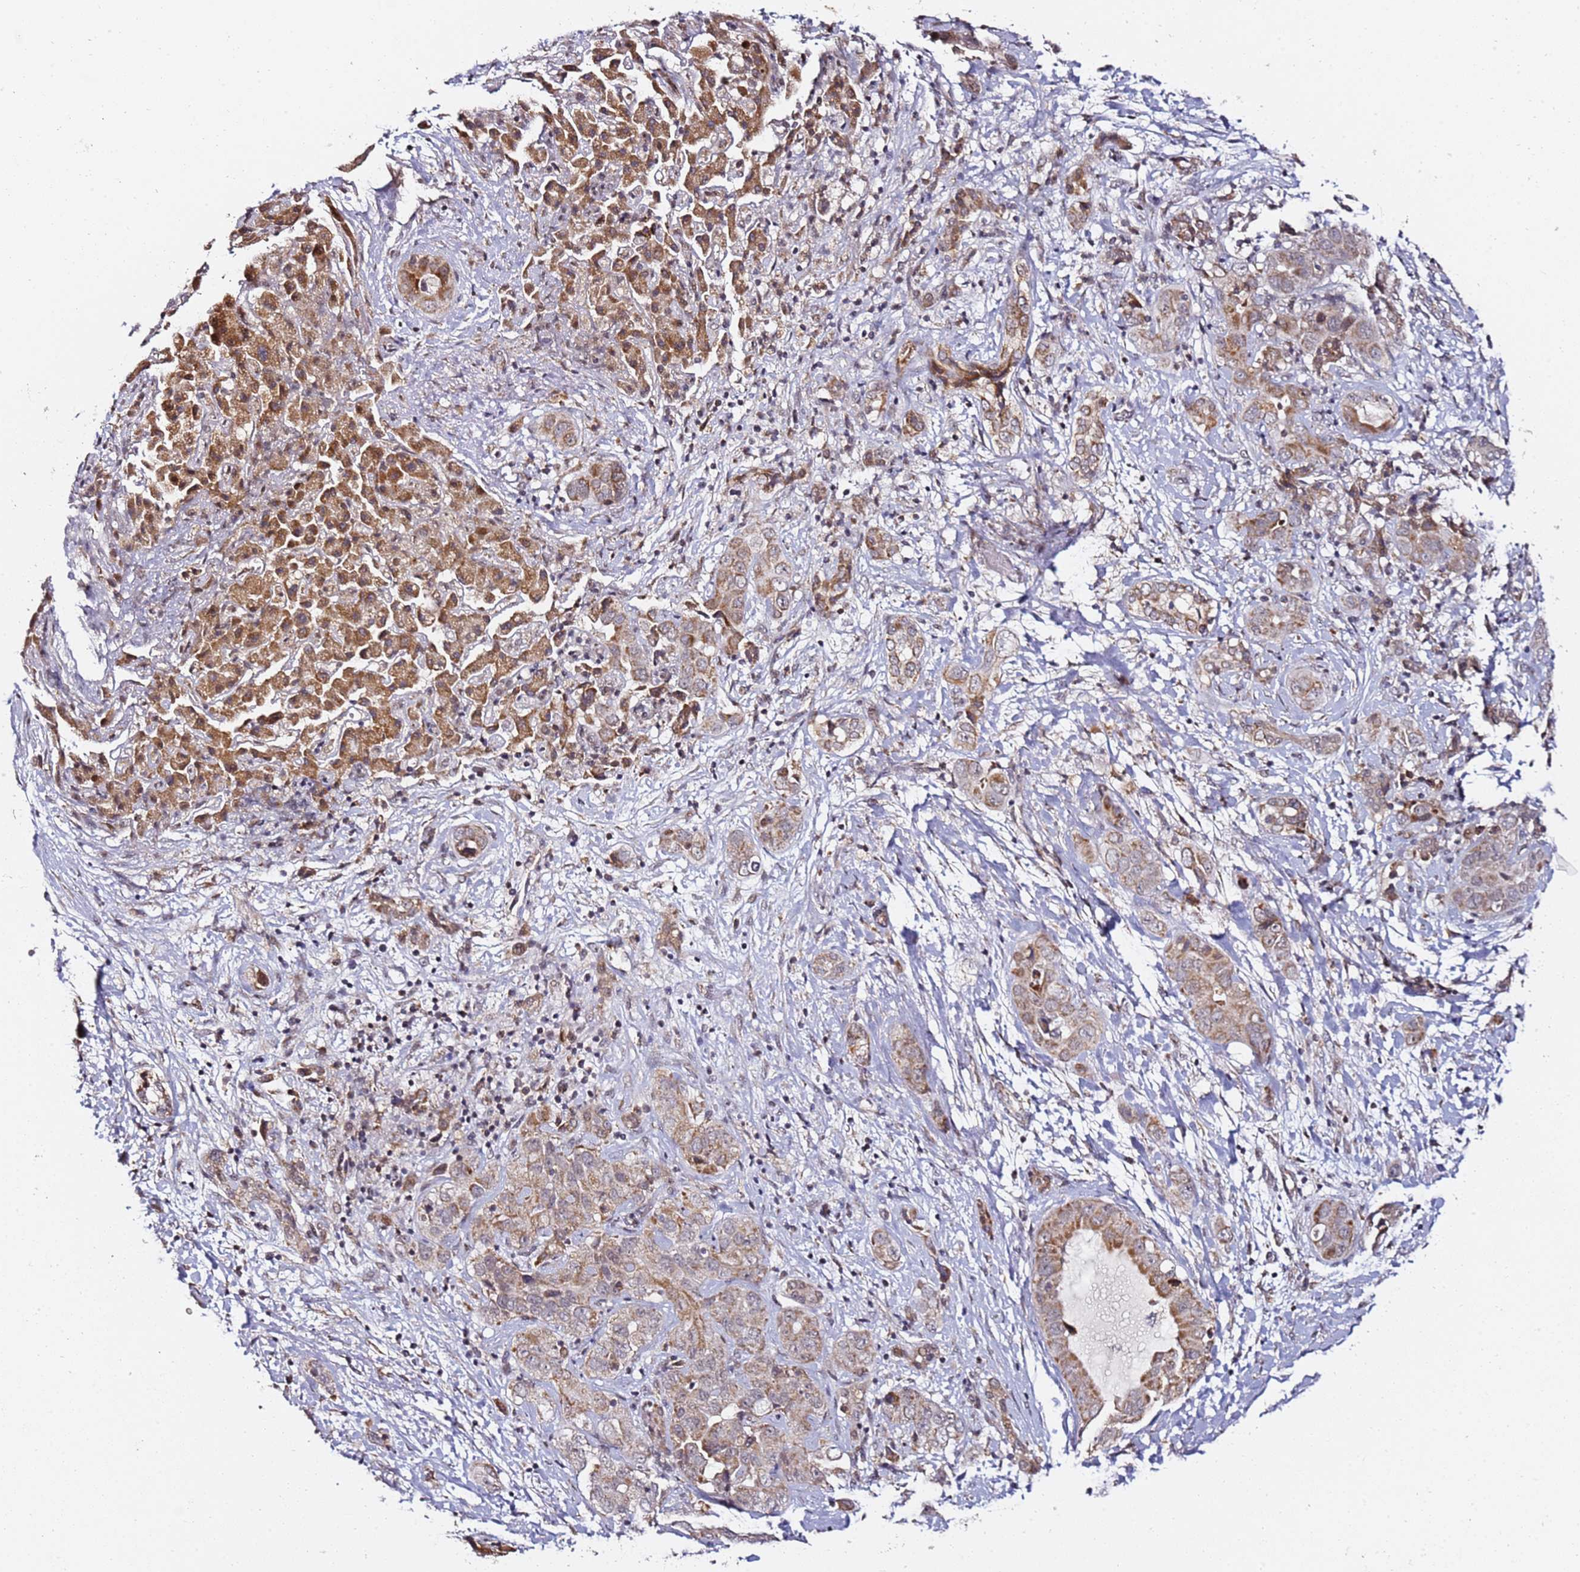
{"staining": {"intensity": "moderate", "quantity": "25%-75%", "location": "cytoplasmic/membranous"}, "tissue": "liver cancer", "cell_type": "Tumor cells", "image_type": "cancer", "snomed": [{"axis": "morphology", "description": "Cholangiocarcinoma"}, {"axis": "topography", "description": "Liver"}], "caption": "Liver cancer stained with a brown dye displays moderate cytoplasmic/membranous positive expression in approximately 25%-75% of tumor cells.", "gene": "TP53AIP1", "patient": {"sex": "female", "age": 52}}